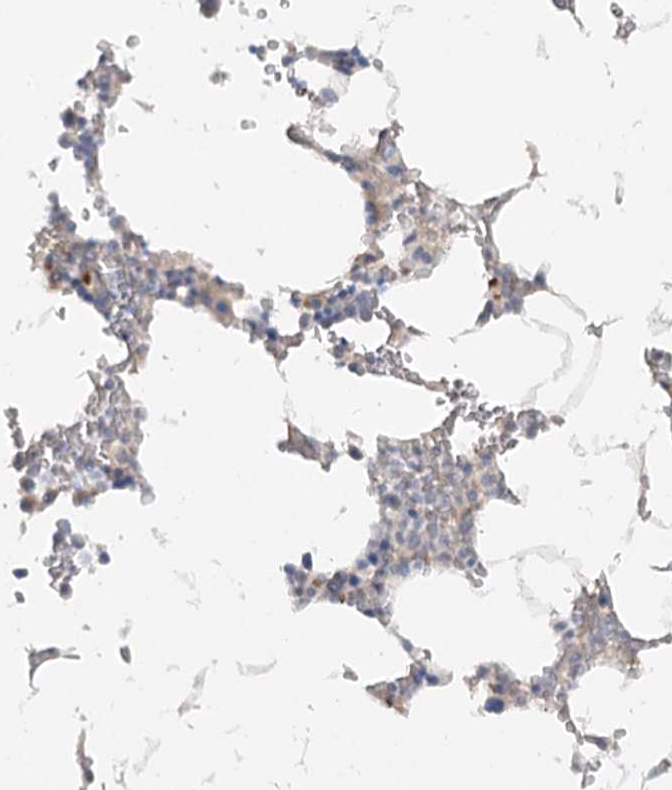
{"staining": {"intensity": "weak", "quantity": "<25%", "location": "cytoplasmic/membranous"}, "tissue": "bone marrow", "cell_type": "Hematopoietic cells", "image_type": "normal", "snomed": [{"axis": "morphology", "description": "Normal tissue, NOS"}, {"axis": "topography", "description": "Bone marrow"}], "caption": "This image is of normal bone marrow stained with IHC to label a protein in brown with the nuclei are counter-stained blue. There is no staining in hematopoietic cells.", "gene": "FGF19", "patient": {"sex": "male", "age": 70}}